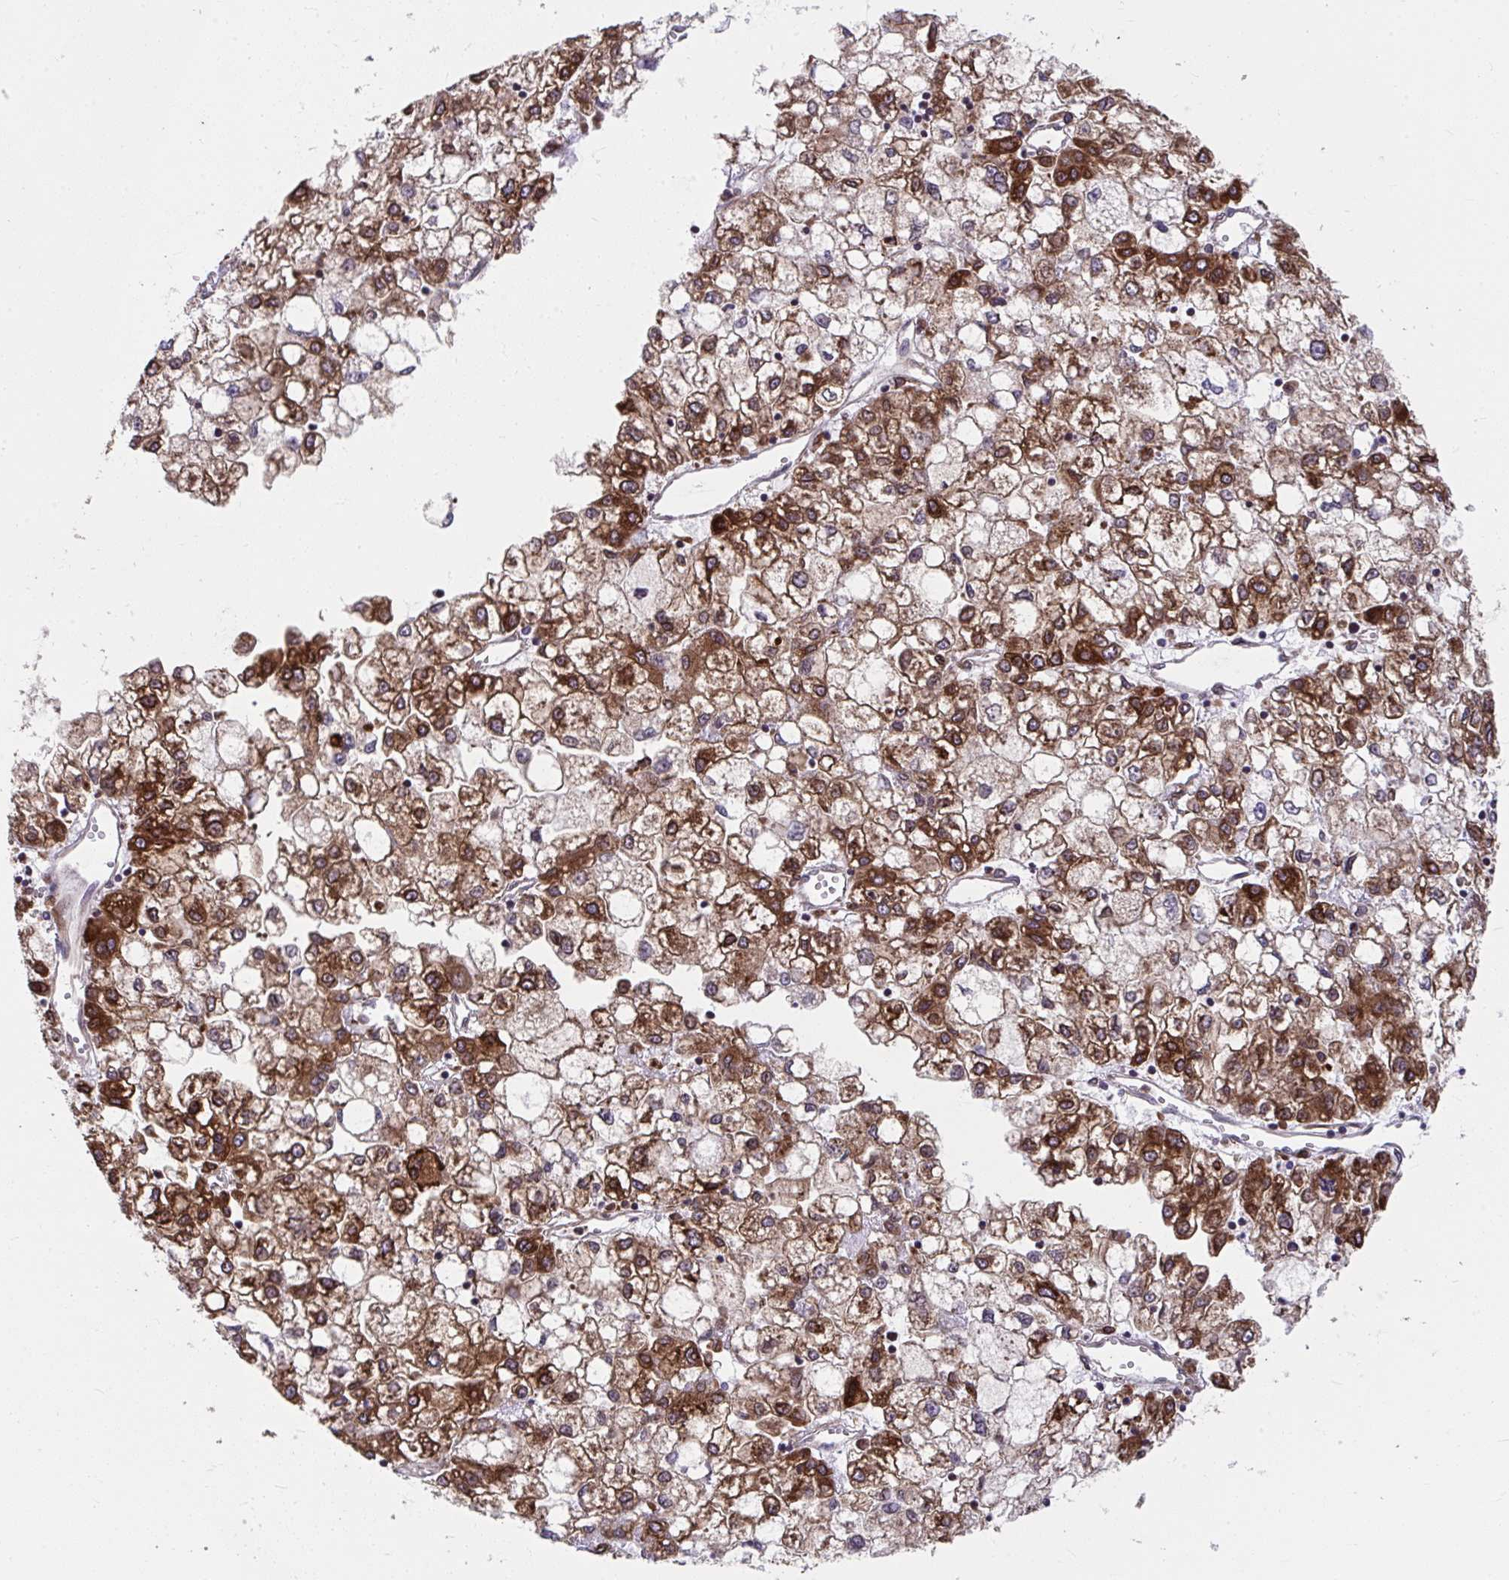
{"staining": {"intensity": "strong", "quantity": ">75%", "location": "cytoplasmic/membranous"}, "tissue": "liver cancer", "cell_type": "Tumor cells", "image_type": "cancer", "snomed": [{"axis": "morphology", "description": "Carcinoma, Hepatocellular, NOS"}, {"axis": "topography", "description": "Liver"}], "caption": "Strong cytoplasmic/membranous staining for a protein is identified in approximately >75% of tumor cells of hepatocellular carcinoma (liver) using IHC.", "gene": "STIM2", "patient": {"sex": "male", "age": 40}}